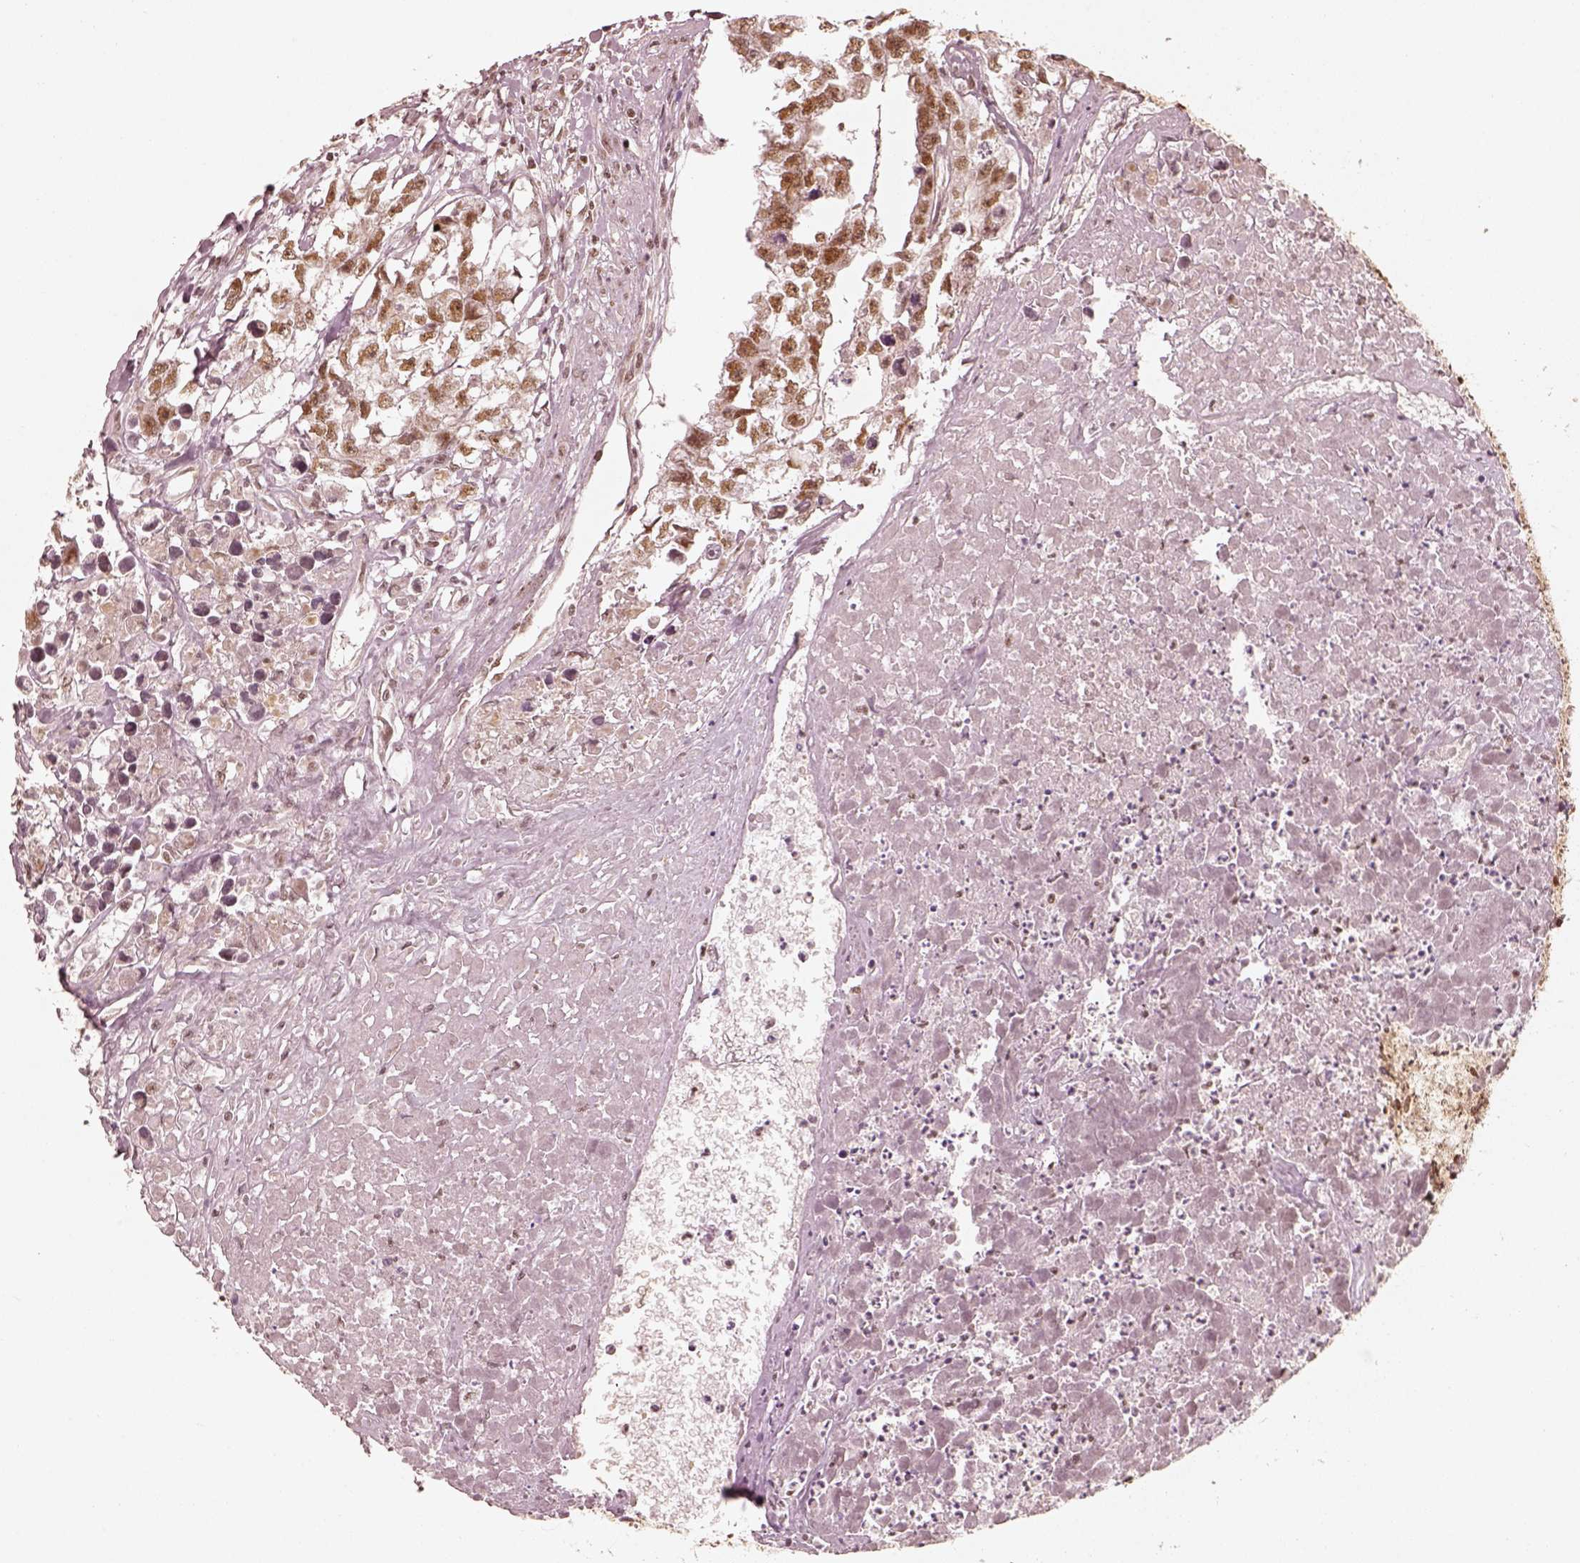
{"staining": {"intensity": "moderate", "quantity": ">75%", "location": "nuclear"}, "tissue": "testis cancer", "cell_type": "Tumor cells", "image_type": "cancer", "snomed": [{"axis": "morphology", "description": "Carcinoma, Embryonal, NOS"}, {"axis": "morphology", "description": "Teratoma, malignant, NOS"}, {"axis": "topography", "description": "Testis"}], "caption": "Embryonal carcinoma (testis) stained with DAB IHC shows medium levels of moderate nuclear staining in about >75% of tumor cells. (Brightfield microscopy of DAB IHC at high magnification).", "gene": "GMEB2", "patient": {"sex": "male", "age": 44}}